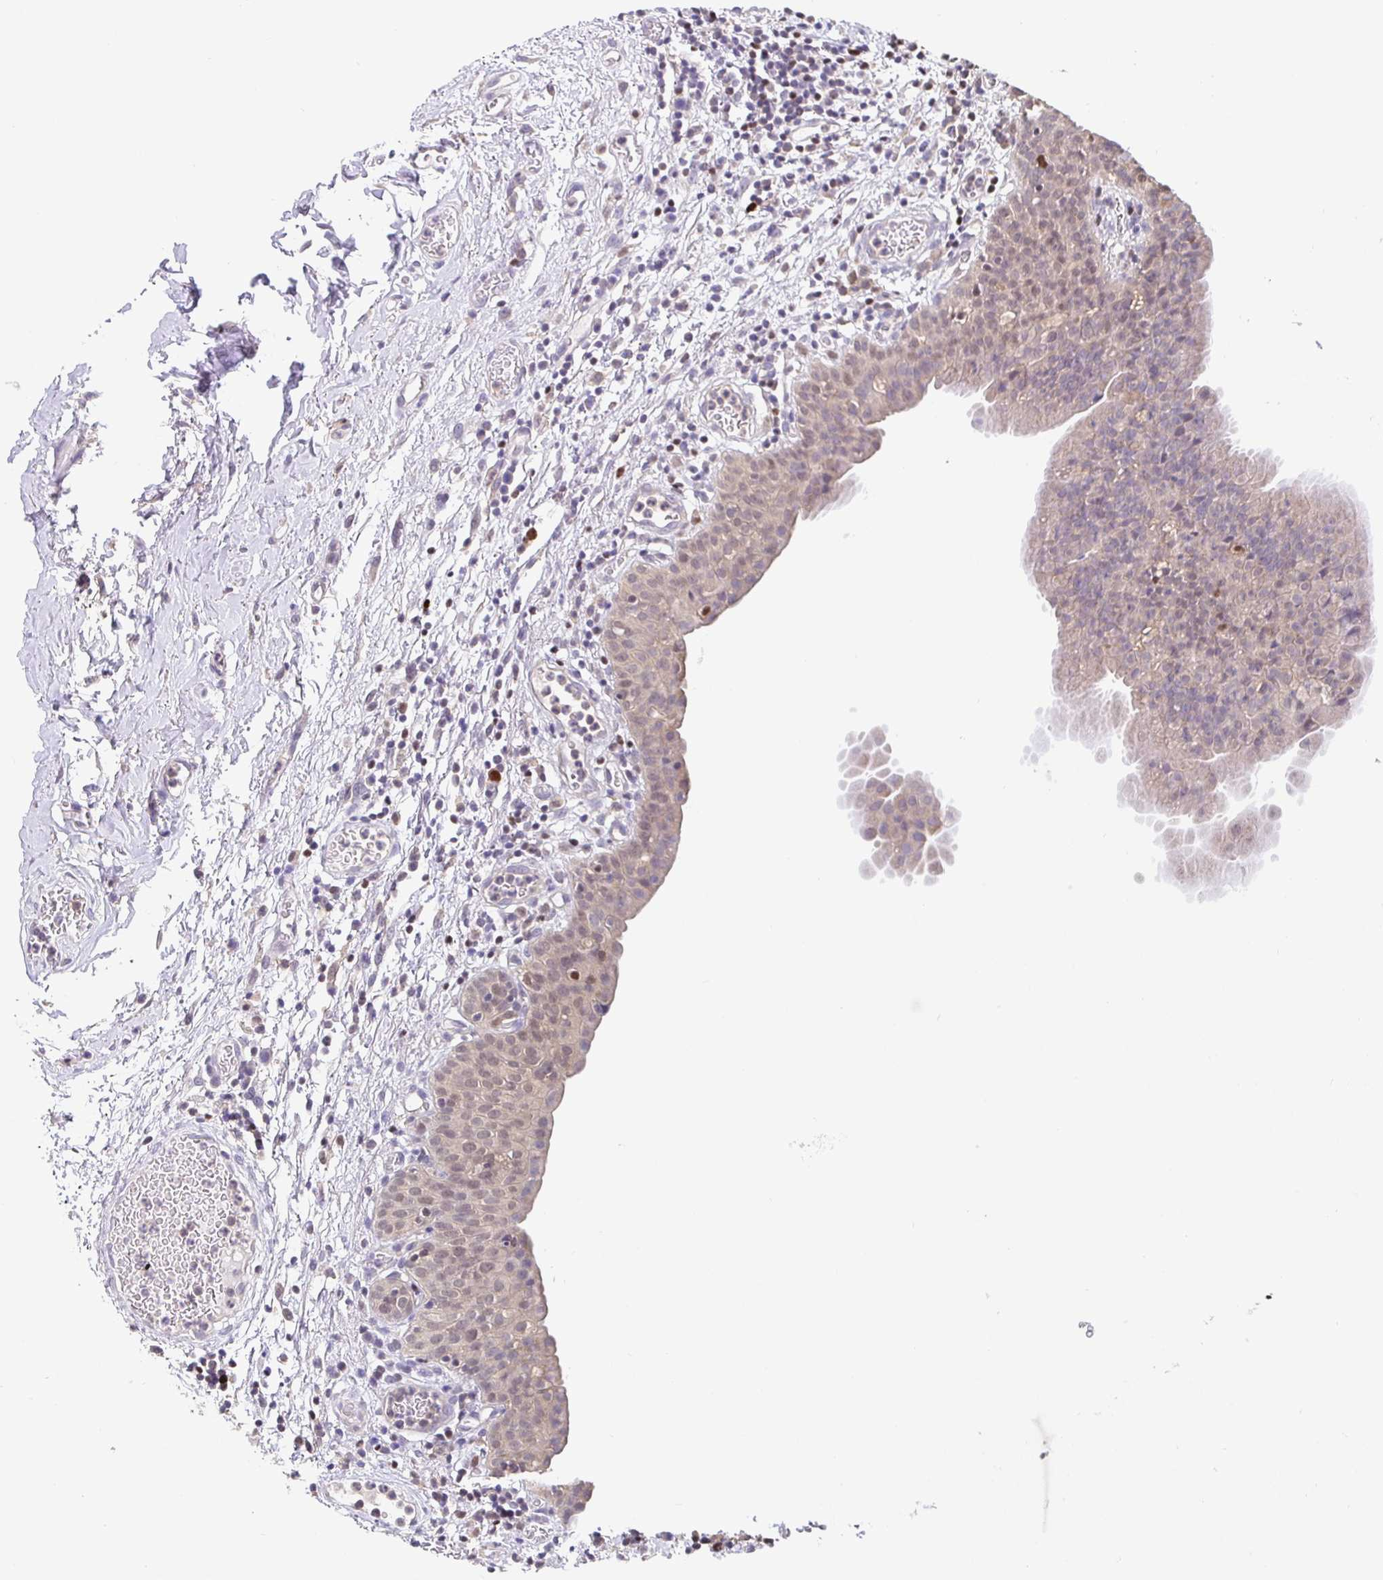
{"staining": {"intensity": "moderate", "quantity": "25%-75%", "location": "nuclear"}, "tissue": "urinary bladder", "cell_type": "Urothelial cells", "image_type": "normal", "snomed": [{"axis": "morphology", "description": "Normal tissue, NOS"}, {"axis": "morphology", "description": "Inflammation, NOS"}, {"axis": "topography", "description": "Urinary bladder"}], "caption": "This photomicrograph reveals immunohistochemistry (IHC) staining of unremarkable urinary bladder, with medium moderate nuclear positivity in about 25%-75% of urothelial cells.", "gene": "SATB1", "patient": {"sex": "male", "age": 57}}